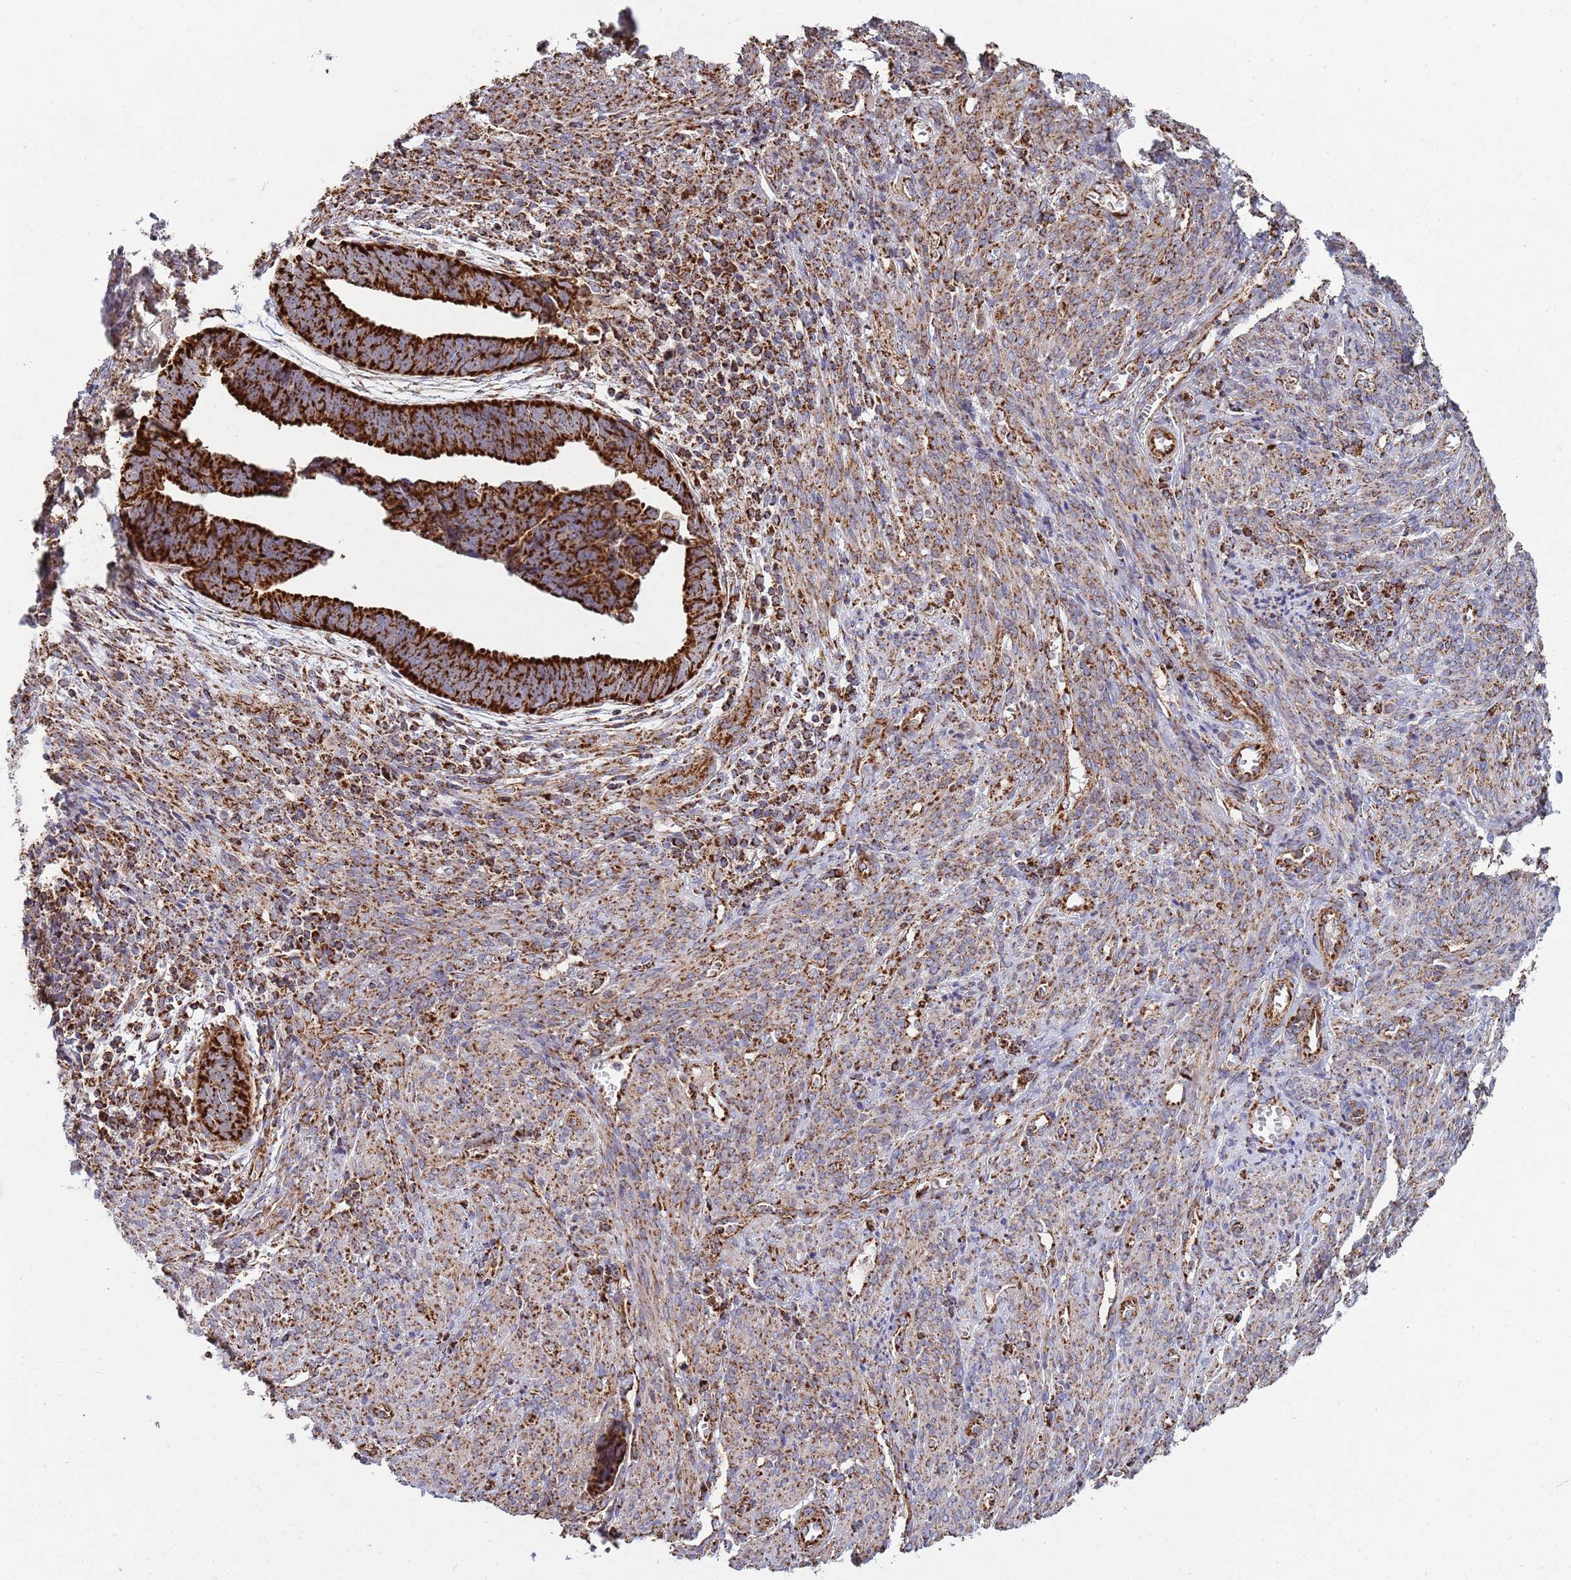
{"staining": {"intensity": "strong", "quantity": ">75%", "location": "cytoplasmic/membranous"}, "tissue": "endometrial cancer", "cell_type": "Tumor cells", "image_type": "cancer", "snomed": [{"axis": "morphology", "description": "Adenocarcinoma, NOS"}, {"axis": "topography", "description": "Endometrium"}], "caption": "High-magnification brightfield microscopy of endometrial cancer (adenocarcinoma) stained with DAB (3,3'-diaminobenzidine) (brown) and counterstained with hematoxylin (blue). tumor cells exhibit strong cytoplasmic/membranous expression is seen in about>75% of cells.", "gene": "VPS16", "patient": {"sex": "female", "age": 75}}